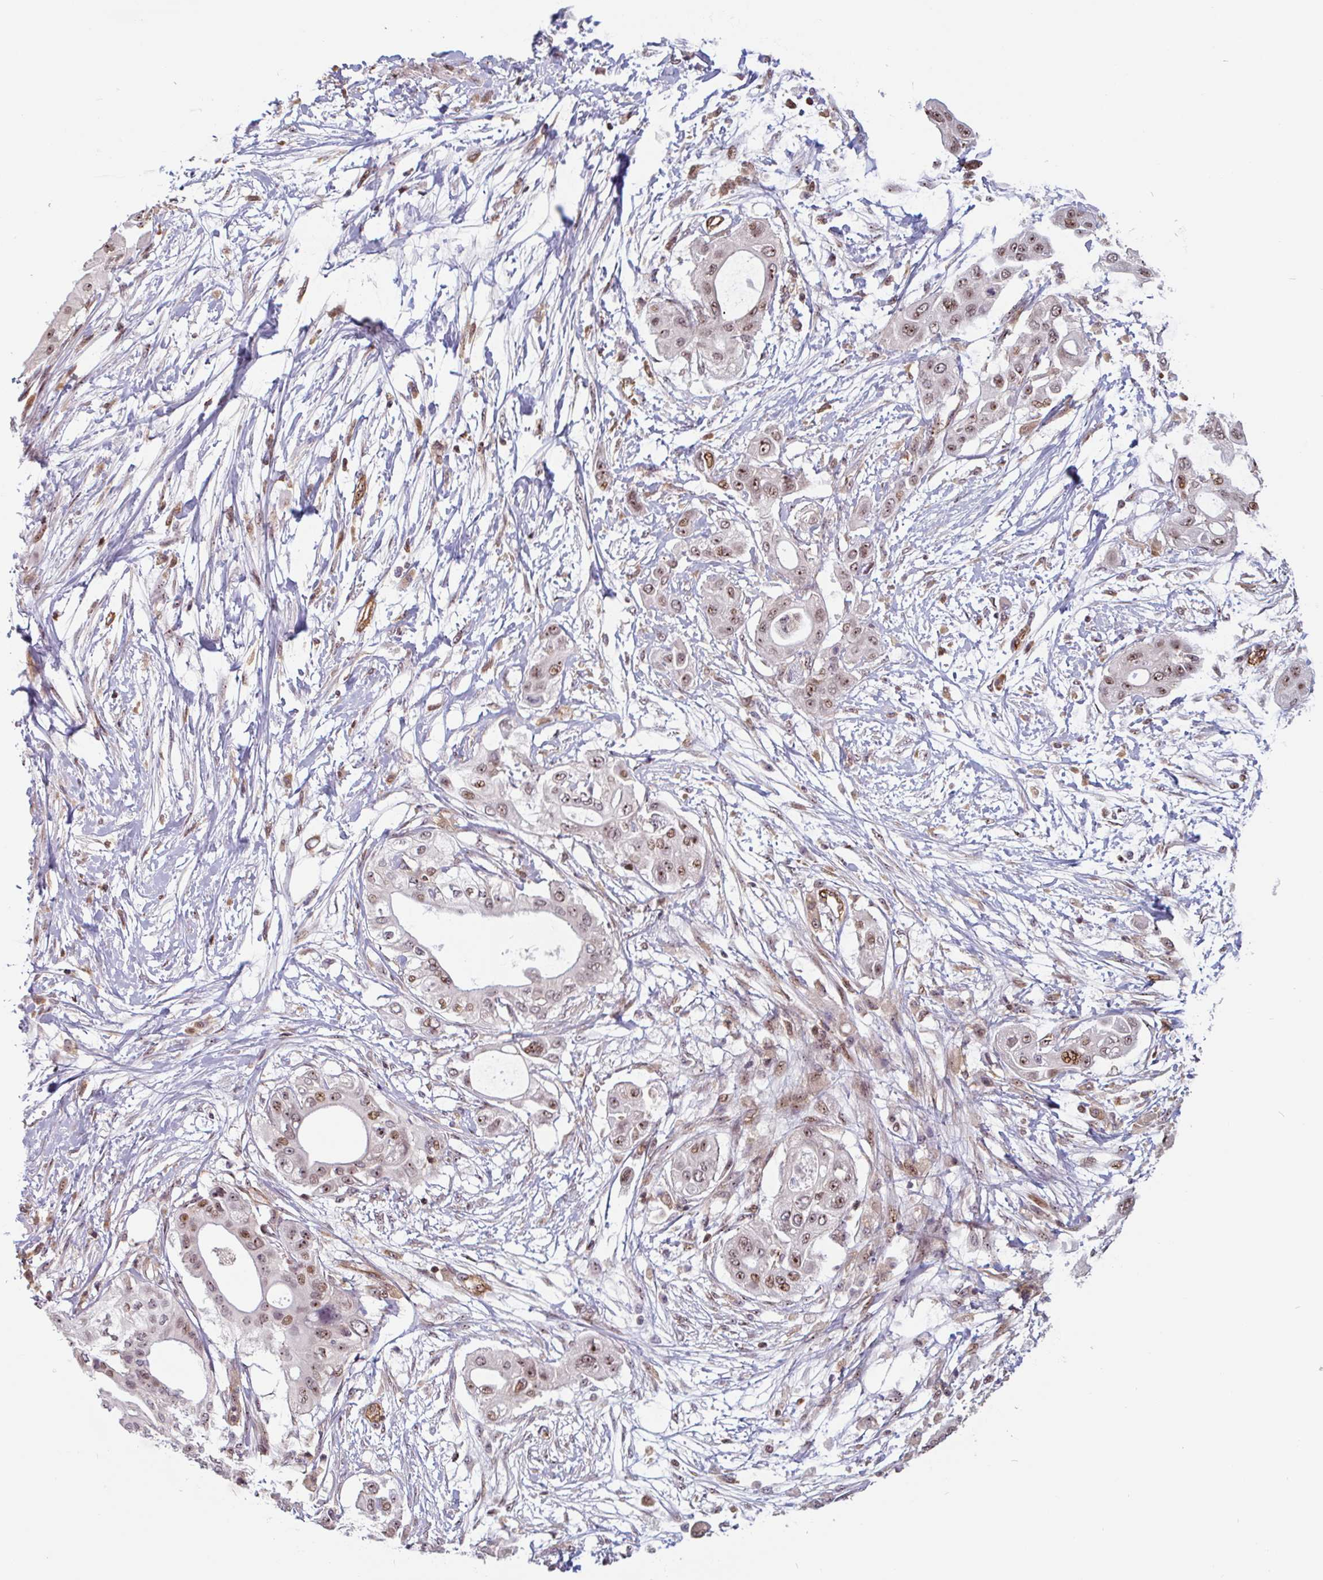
{"staining": {"intensity": "moderate", "quantity": ">75%", "location": "nuclear"}, "tissue": "pancreatic cancer", "cell_type": "Tumor cells", "image_type": "cancer", "snomed": [{"axis": "morphology", "description": "Adenocarcinoma, NOS"}, {"axis": "topography", "description": "Pancreas"}], "caption": "Moderate nuclear expression is identified in approximately >75% of tumor cells in pancreatic cancer.", "gene": "ZNF689", "patient": {"sex": "male", "age": 68}}